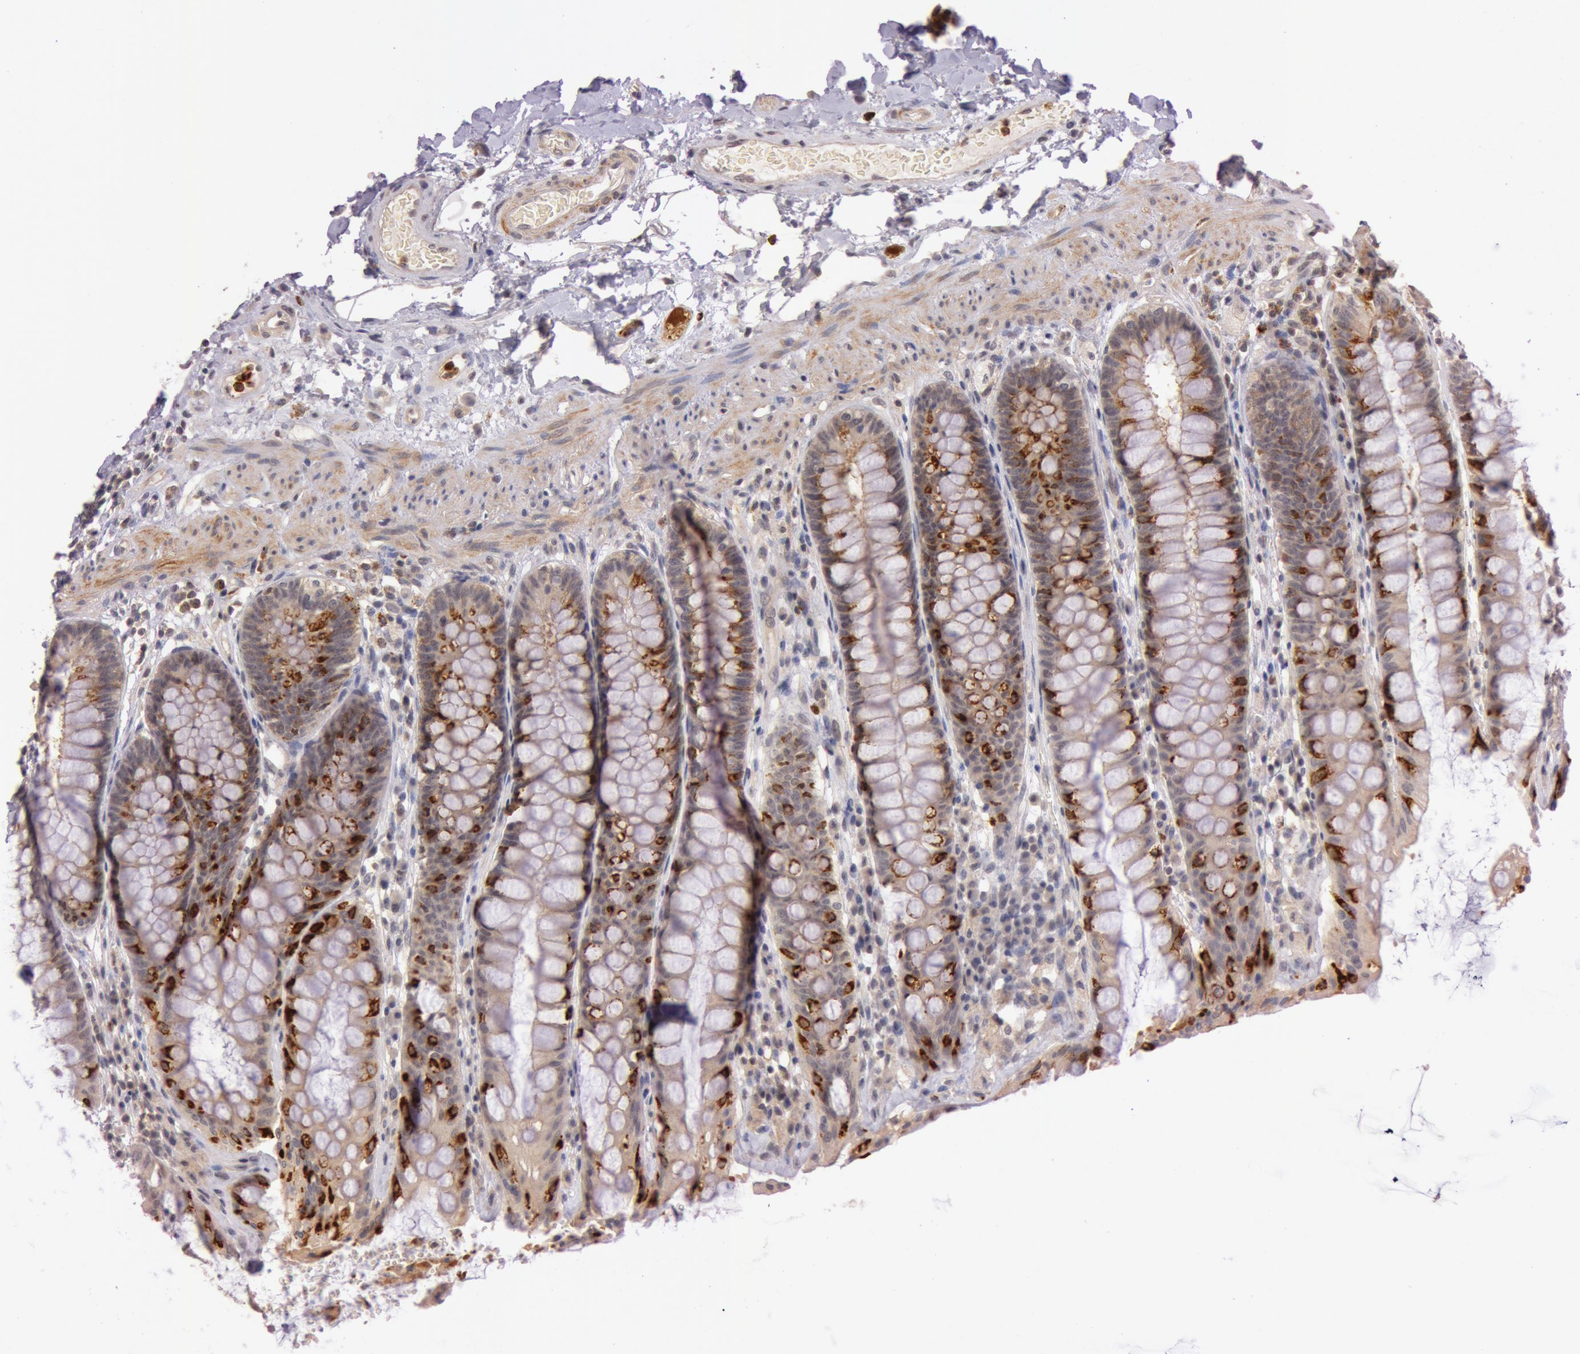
{"staining": {"intensity": "weak", "quantity": ">75%", "location": "cytoplasmic/membranous"}, "tissue": "rectum", "cell_type": "Glandular cells", "image_type": "normal", "snomed": [{"axis": "morphology", "description": "Normal tissue, NOS"}, {"axis": "topography", "description": "Rectum"}], "caption": "Rectum was stained to show a protein in brown. There is low levels of weak cytoplasmic/membranous positivity in about >75% of glandular cells. The protein of interest is shown in brown color, while the nuclei are stained blue.", "gene": "ATG2B", "patient": {"sex": "female", "age": 46}}